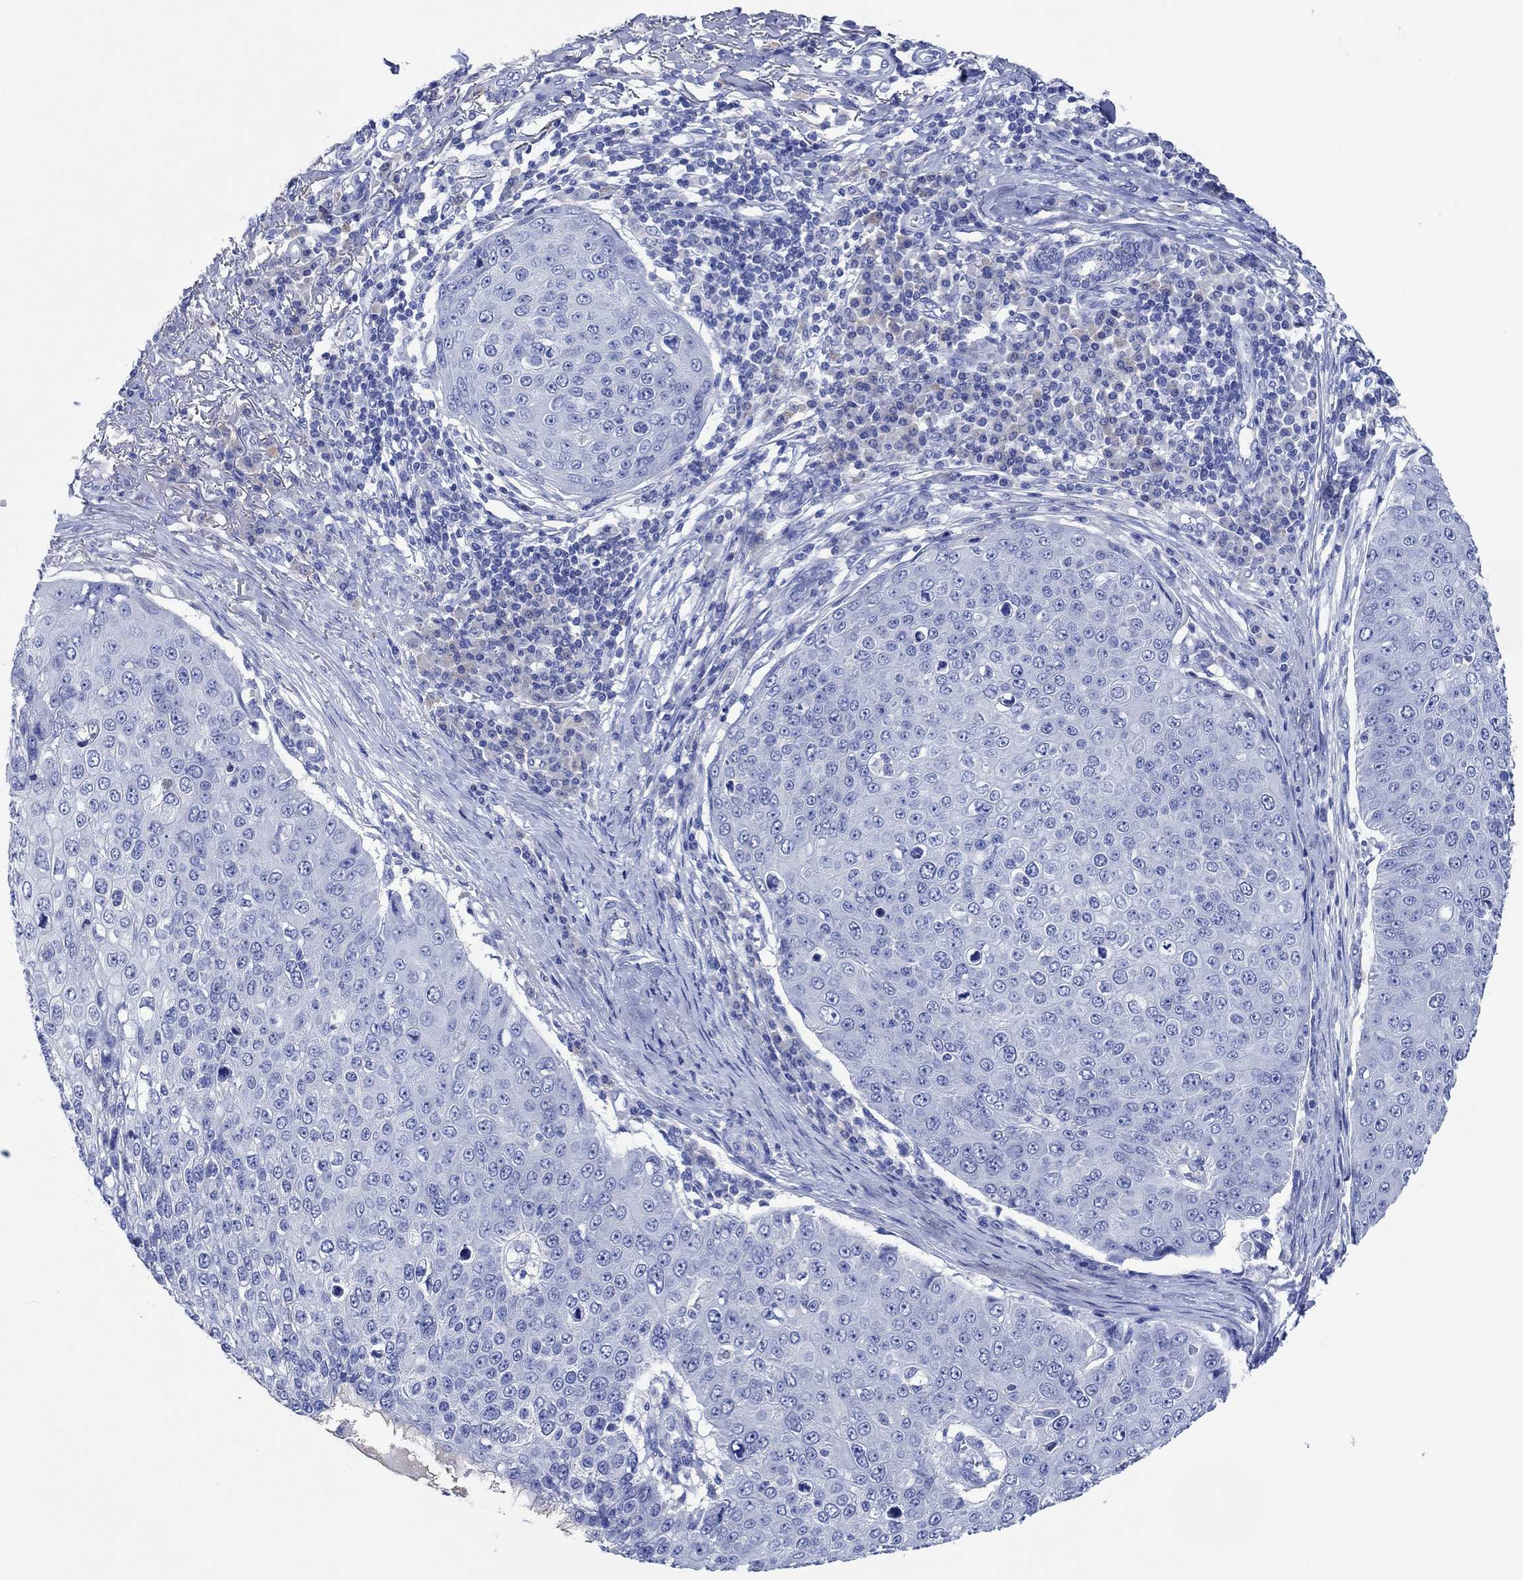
{"staining": {"intensity": "negative", "quantity": "none", "location": "none"}, "tissue": "skin cancer", "cell_type": "Tumor cells", "image_type": "cancer", "snomed": [{"axis": "morphology", "description": "Squamous cell carcinoma, NOS"}, {"axis": "topography", "description": "Skin"}], "caption": "DAB (3,3'-diaminobenzidine) immunohistochemical staining of human skin cancer (squamous cell carcinoma) shows no significant staining in tumor cells. The staining was performed using DAB (3,3'-diaminobenzidine) to visualize the protein expression in brown, while the nuclei were stained in blue with hematoxylin (Magnification: 20x).", "gene": "CPNE6", "patient": {"sex": "male", "age": 71}}